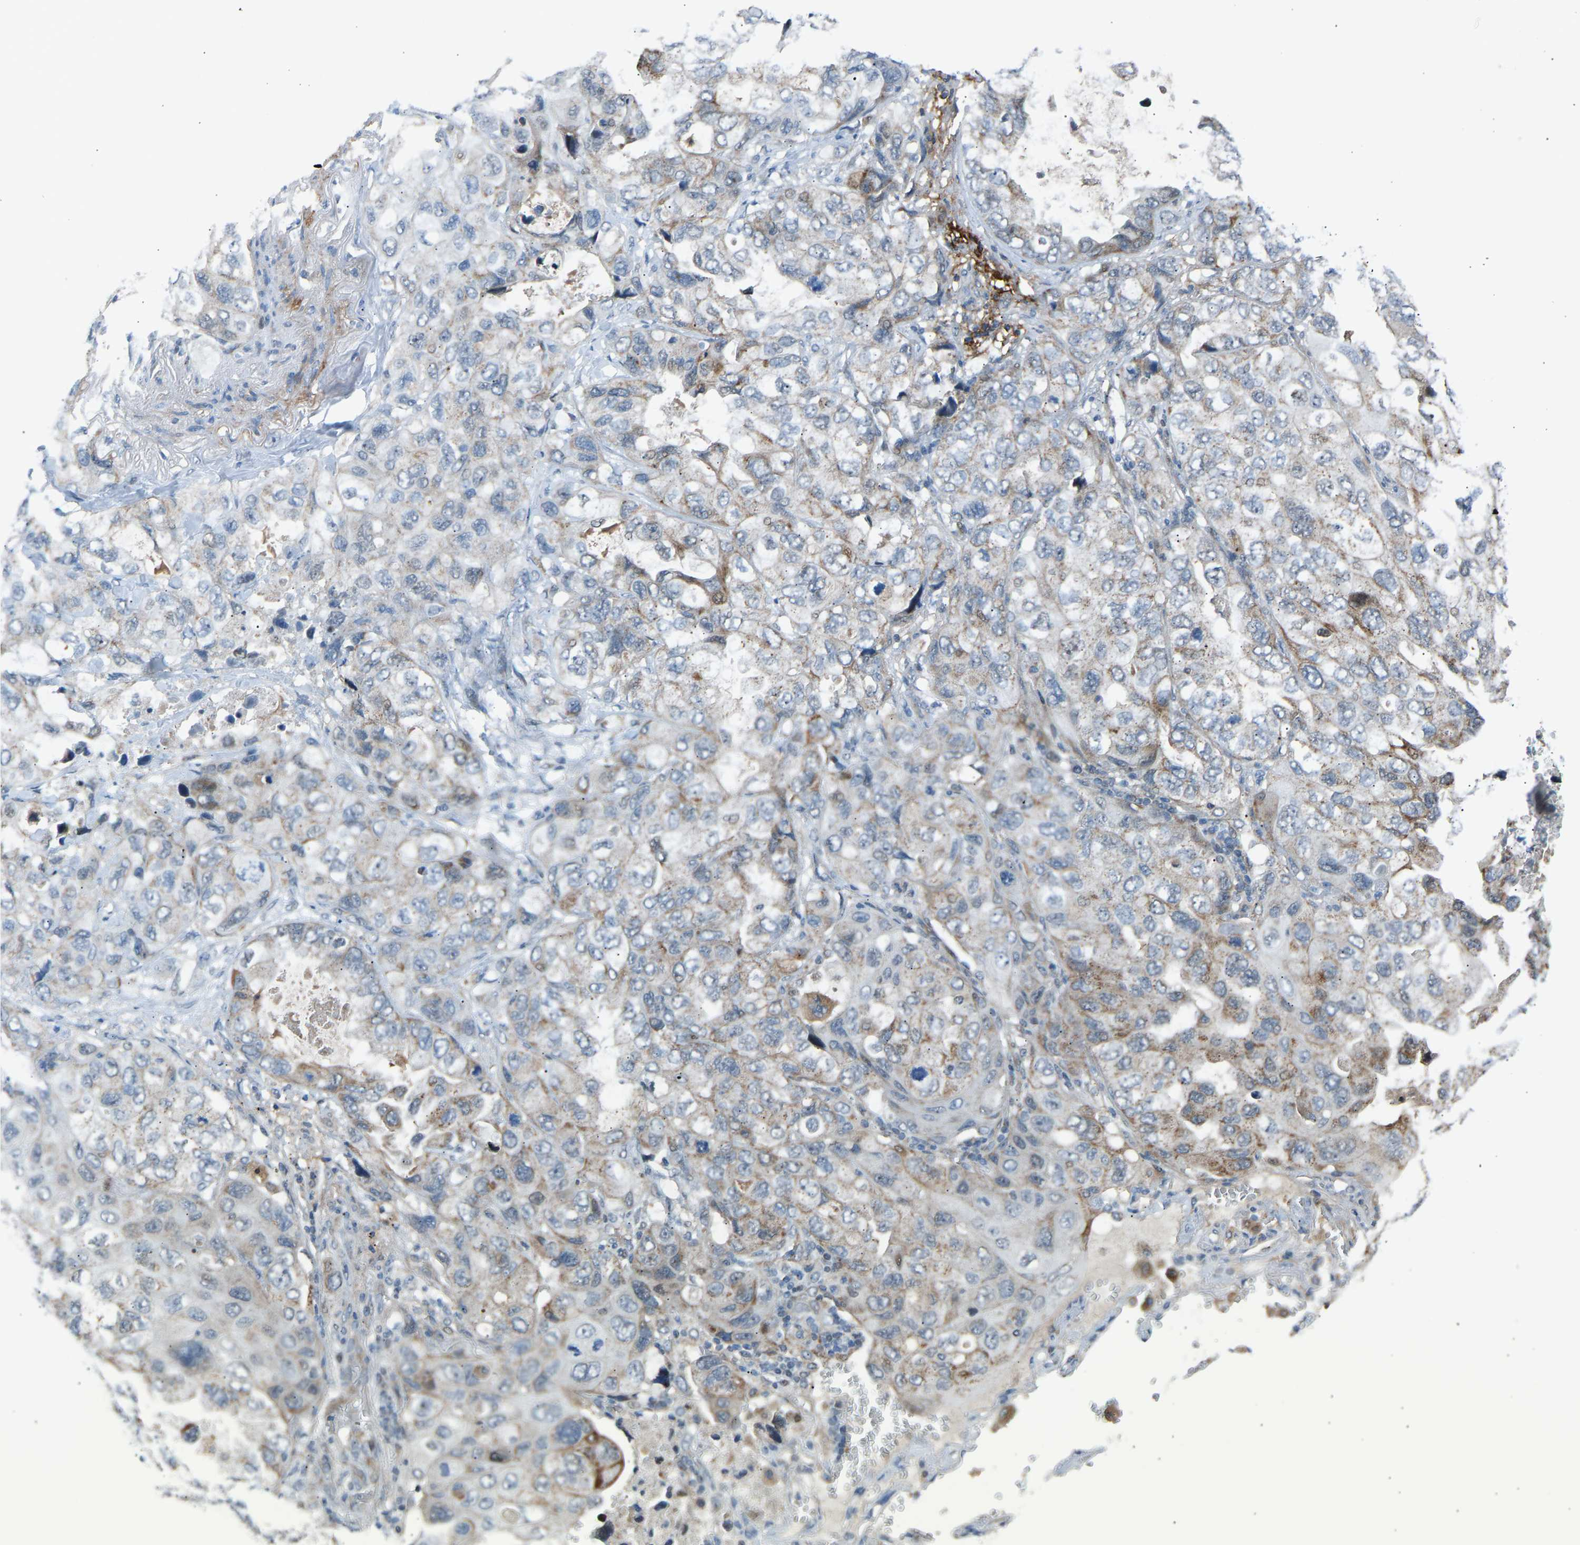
{"staining": {"intensity": "weak", "quantity": "<25%", "location": "cytoplasmic/membranous"}, "tissue": "lung cancer", "cell_type": "Tumor cells", "image_type": "cancer", "snomed": [{"axis": "morphology", "description": "Squamous cell carcinoma, NOS"}, {"axis": "topography", "description": "Lung"}], "caption": "This is an immunohistochemistry image of human lung cancer (squamous cell carcinoma). There is no positivity in tumor cells.", "gene": "VPS41", "patient": {"sex": "female", "age": 73}}